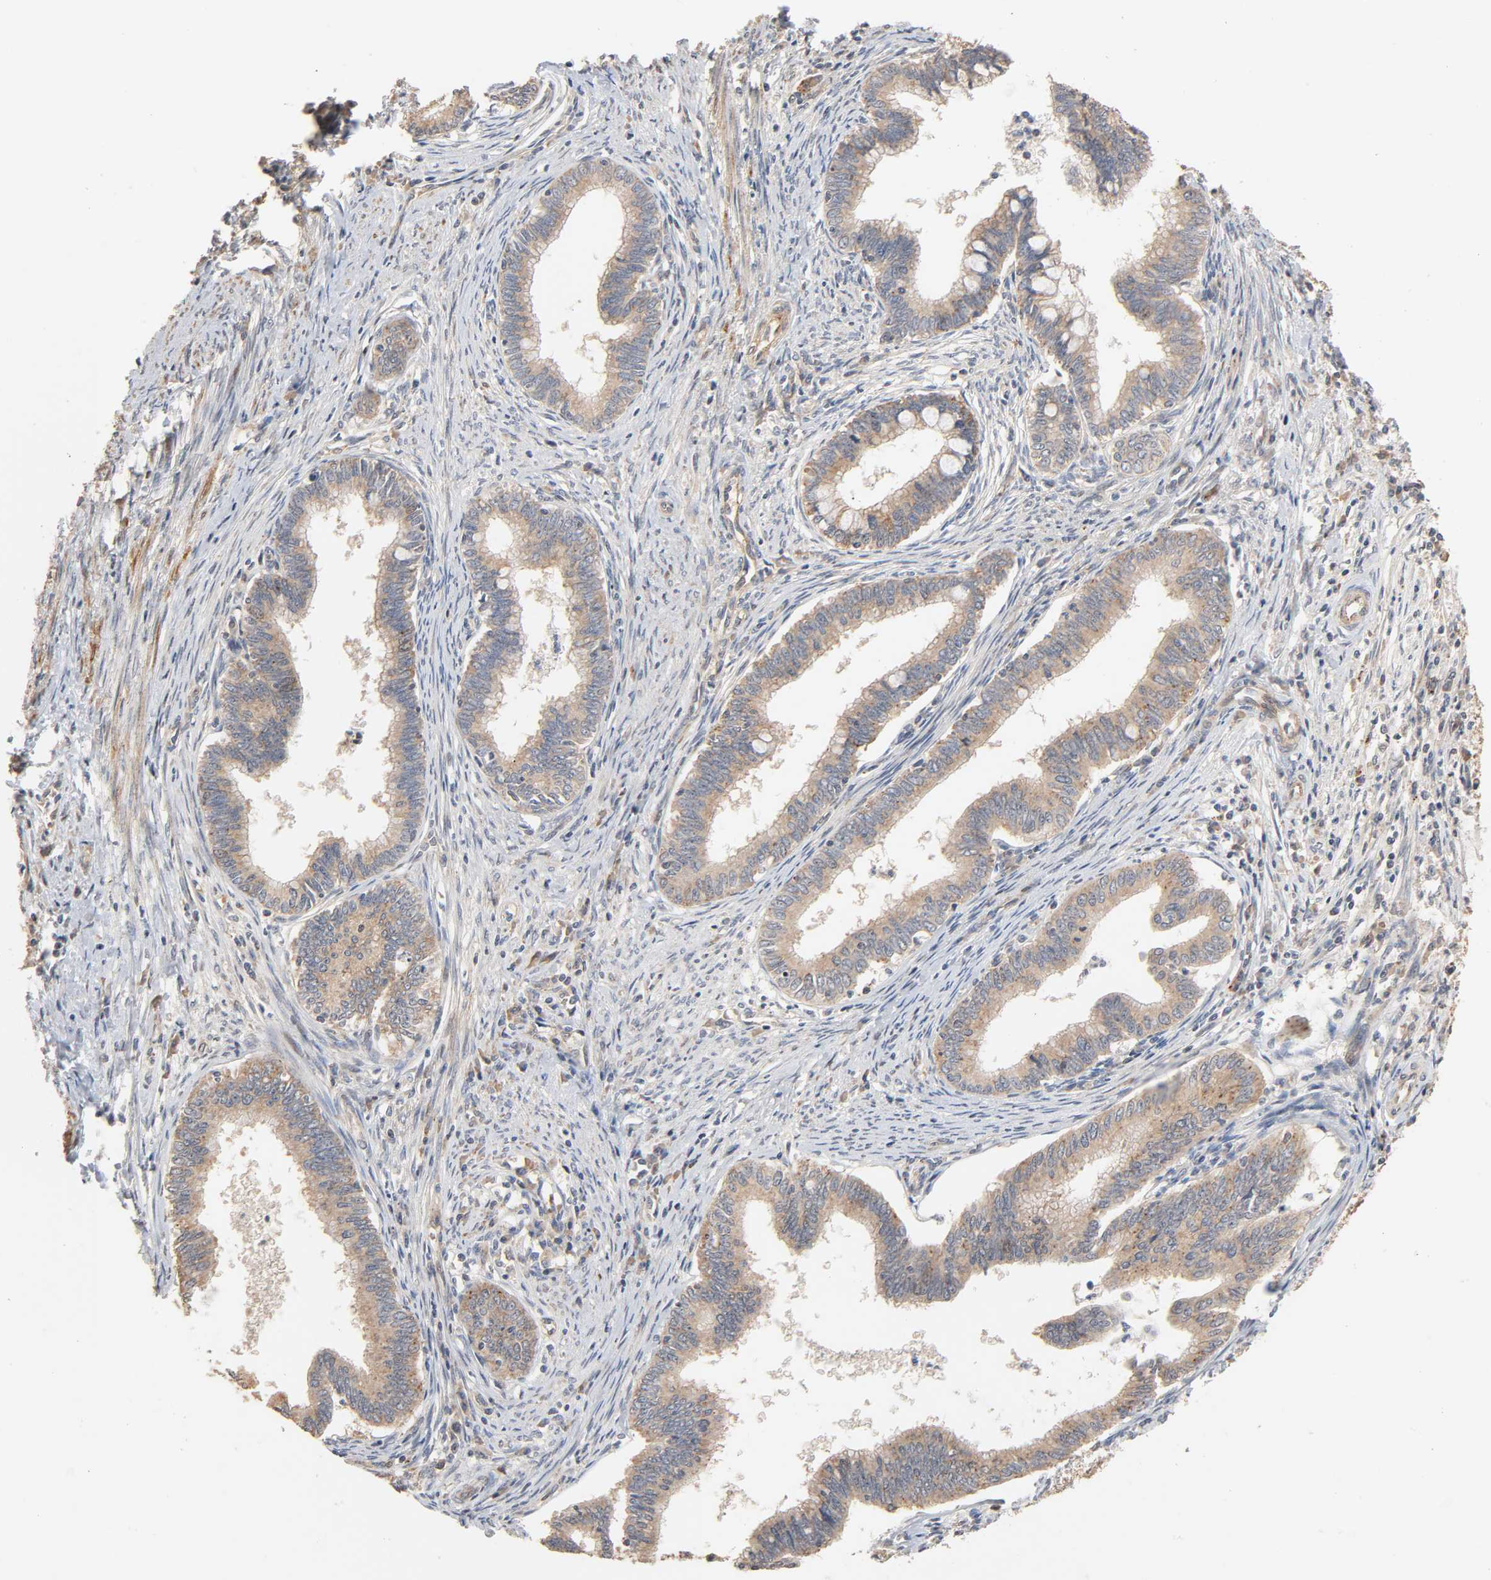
{"staining": {"intensity": "moderate", "quantity": ">75%", "location": "cytoplasmic/membranous"}, "tissue": "cervical cancer", "cell_type": "Tumor cells", "image_type": "cancer", "snomed": [{"axis": "morphology", "description": "Adenocarcinoma, NOS"}, {"axis": "topography", "description": "Cervix"}], "caption": "Cervical cancer (adenocarcinoma) was stained to show a protein in brown. There is medium levels of moderate cytoplasmic/membranous positivity in about >75% of tumor cells.", "gene": "NEMF", "patient": {"sex": "female", "age": 36}}